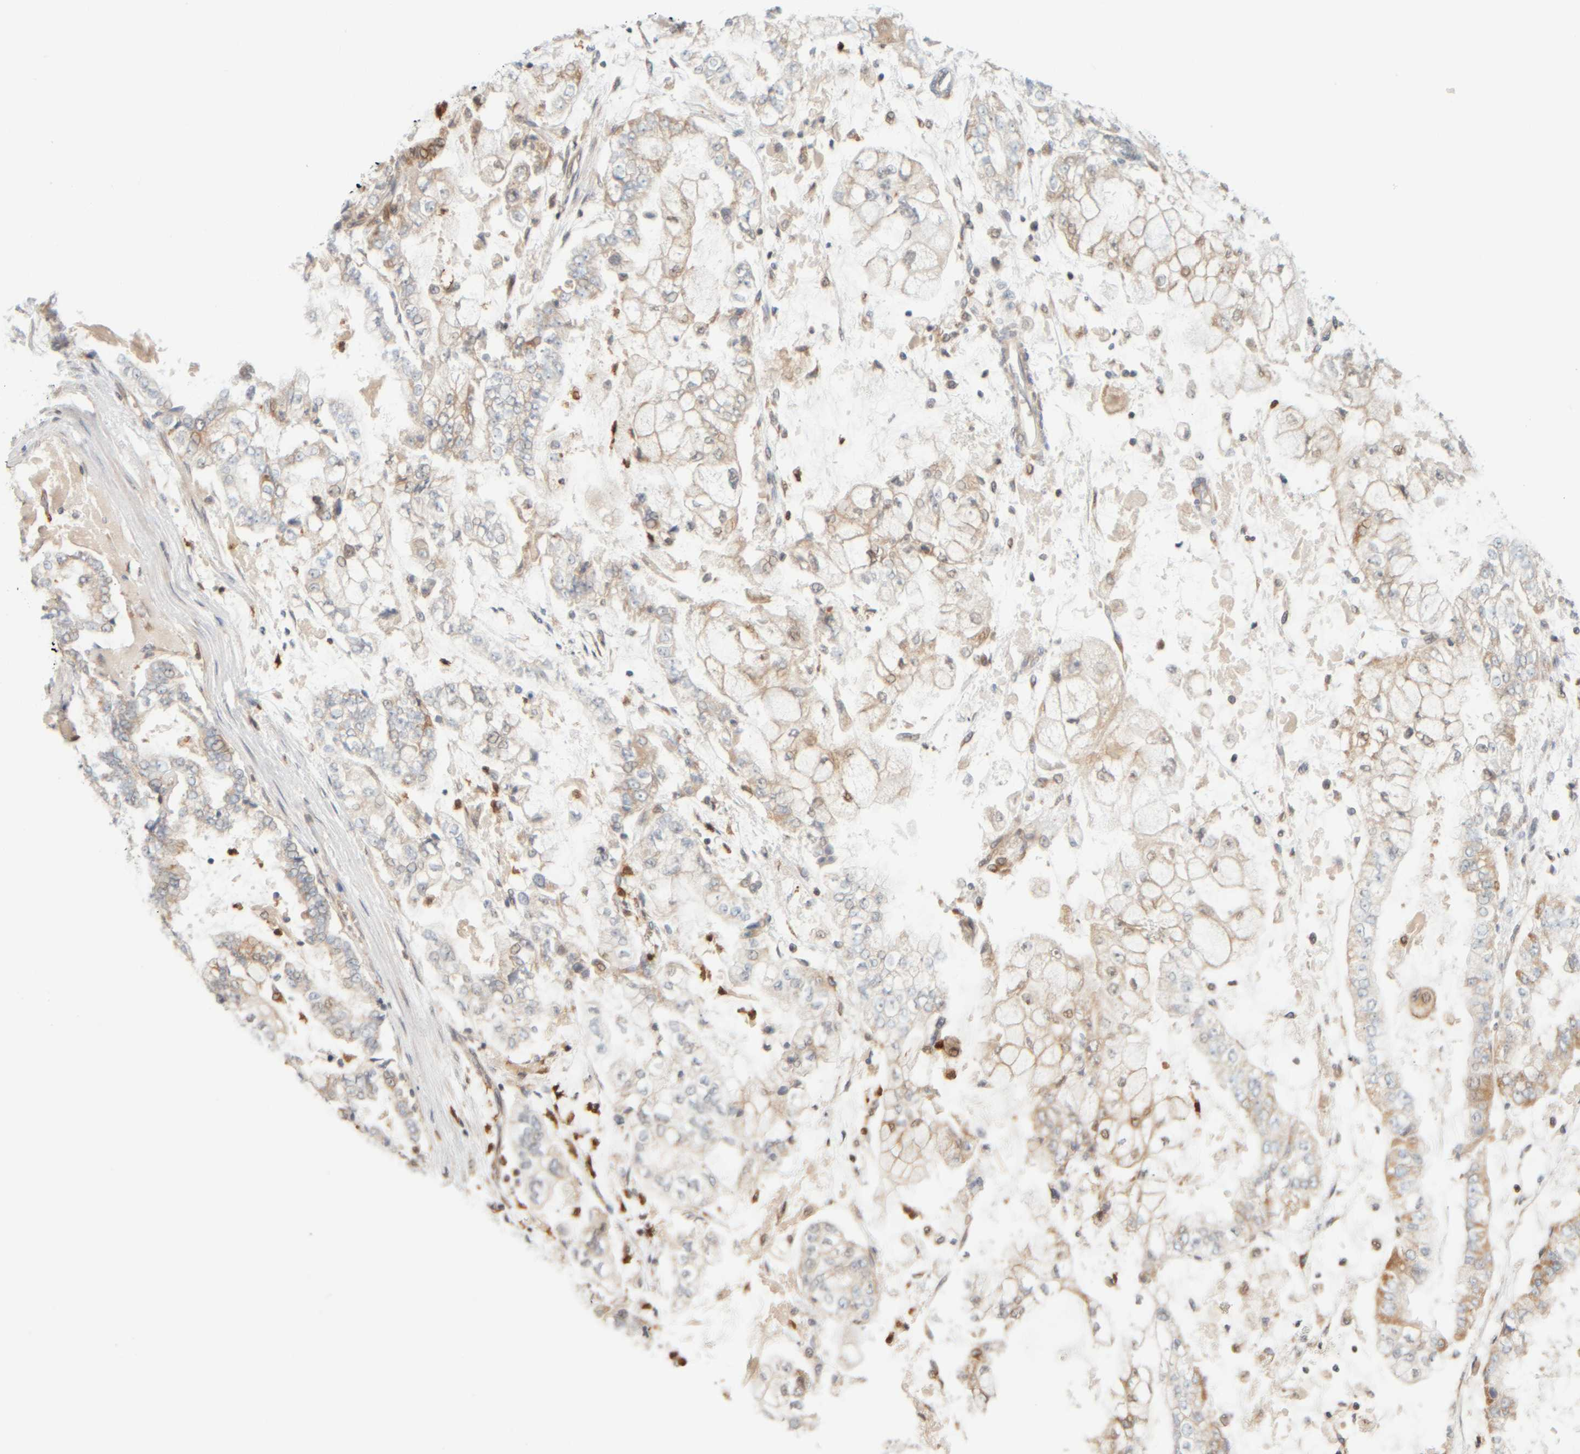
{"staining": {"intensity": "weak", "quantity": "25%-75%", "location": "cytoplasmic/membranous"}, "tissue": "stomach cancer", "cell_type": "Tumor cells", "image_type": "cancer", "snomed": [{"axis": "morphology", "description": "Adenocarcinoma, NOS"}, {"axis": "topography", "description": "Stomach"}], "caption": "This histopathology image demonstrates immunohistochemistry (IHC) staining of stomach adenocarcinoma, with low weak cytoplasmic/membranous expression in about 25%-75% of tumor cells.", "gene": "PTGES3L-AARSD1", "patient": {"sex": "male", "age": 76}}